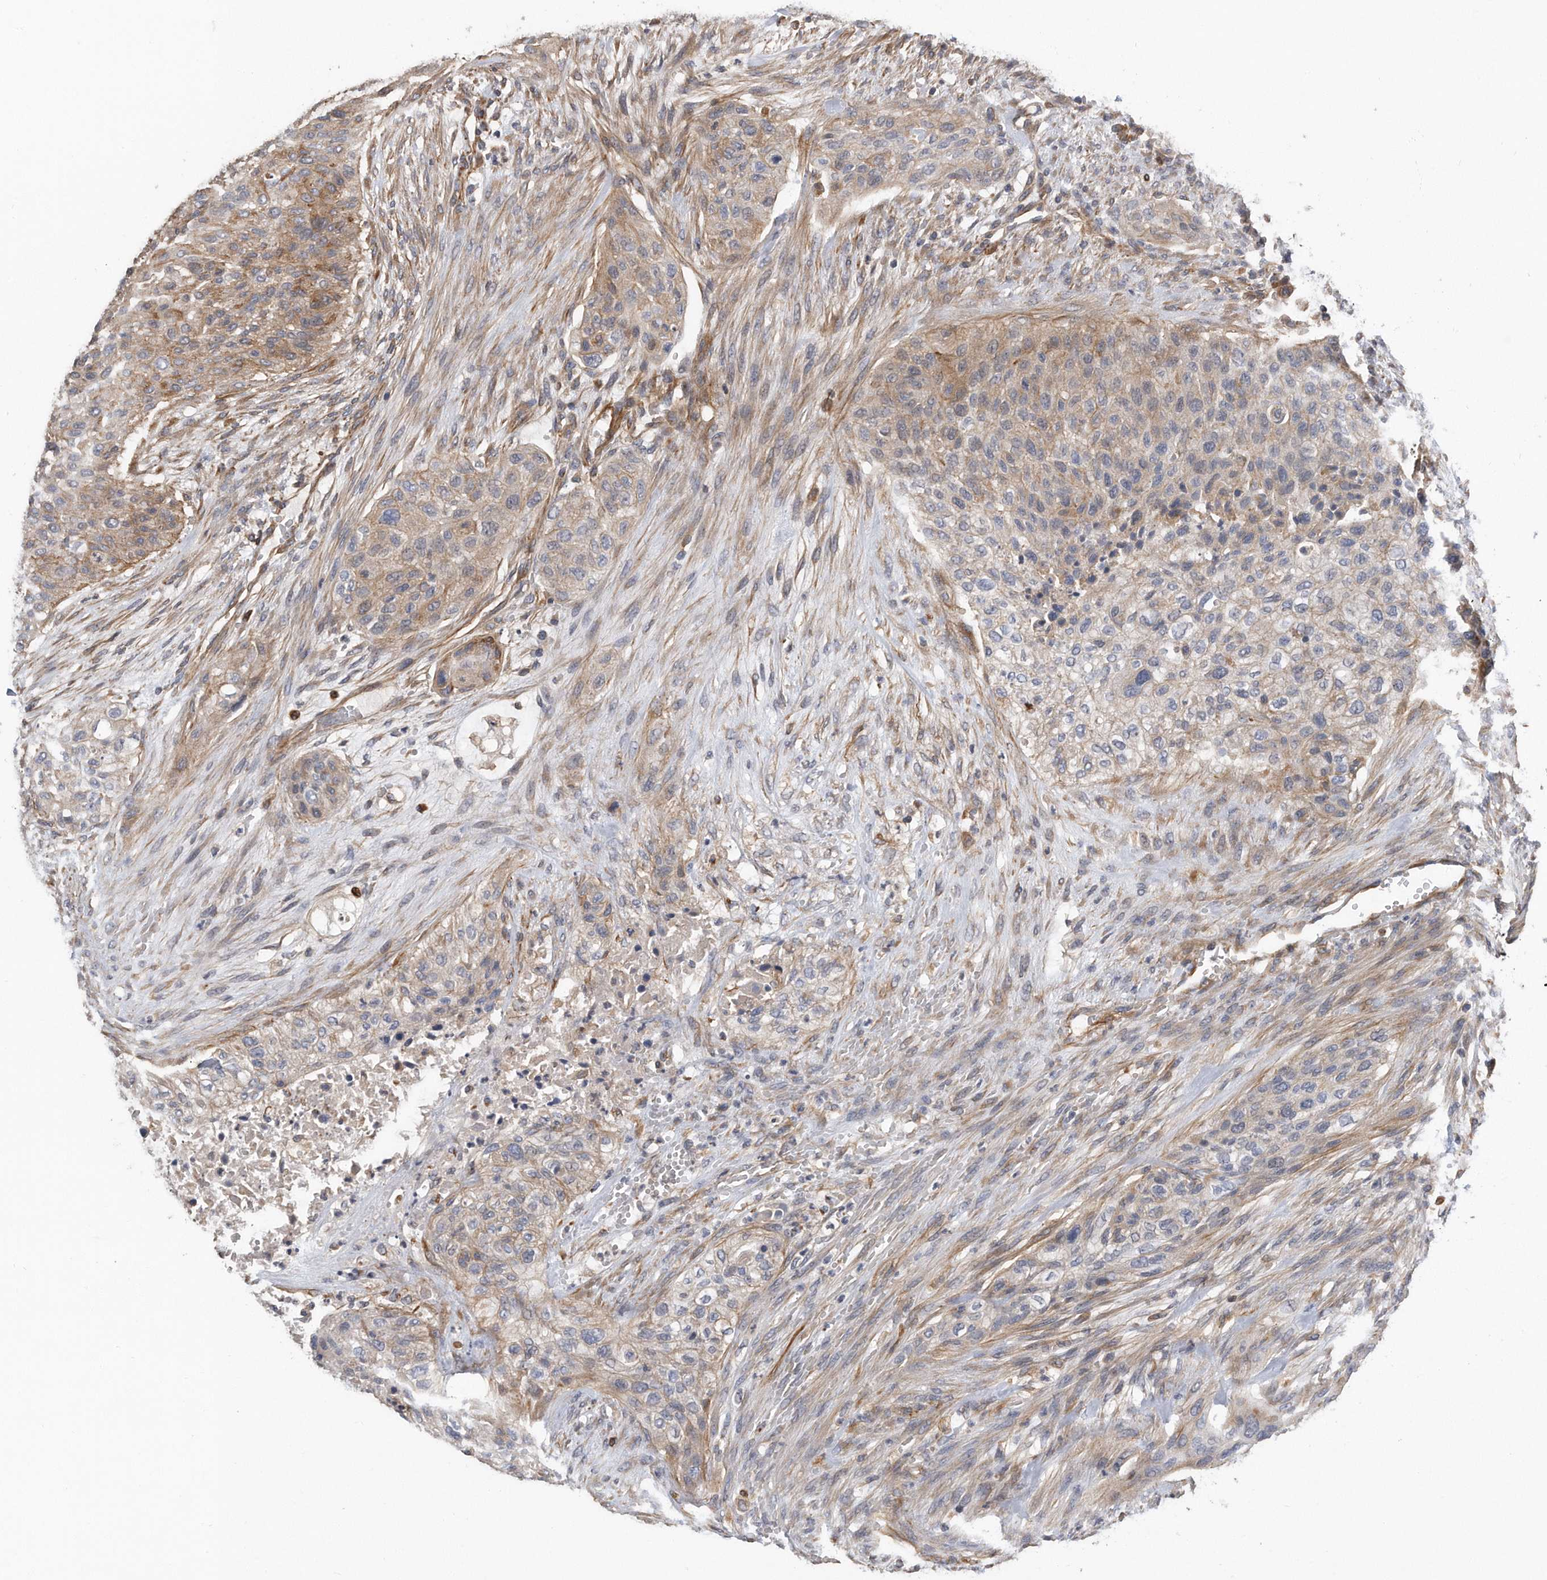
{"staining": {"intensity": "weak", "quantity": "25%-75%", "location": "cytoplasmic/membranous"}, "tissue": "urothelial cancer", "cell_type": "Tumor cells", "image_type": "cancer", "snomed": [{"axis": "morphology", "description": "Urothelial carcinoma, High grade"}, {"axis": "topography", "description": "Urinary bladder"}], "caption": "A brown stain shows weak cytoplasmic/membranous positivity of a protein in human urothelial carcinoma (high-grade) tumor cells. The staining was performed using DAB, with brown indicating positive protein expression. Nuclei are stained blue with hematoxylin.", "gene": "GPC1", "patient": {"sex": "male", "age": 35}}